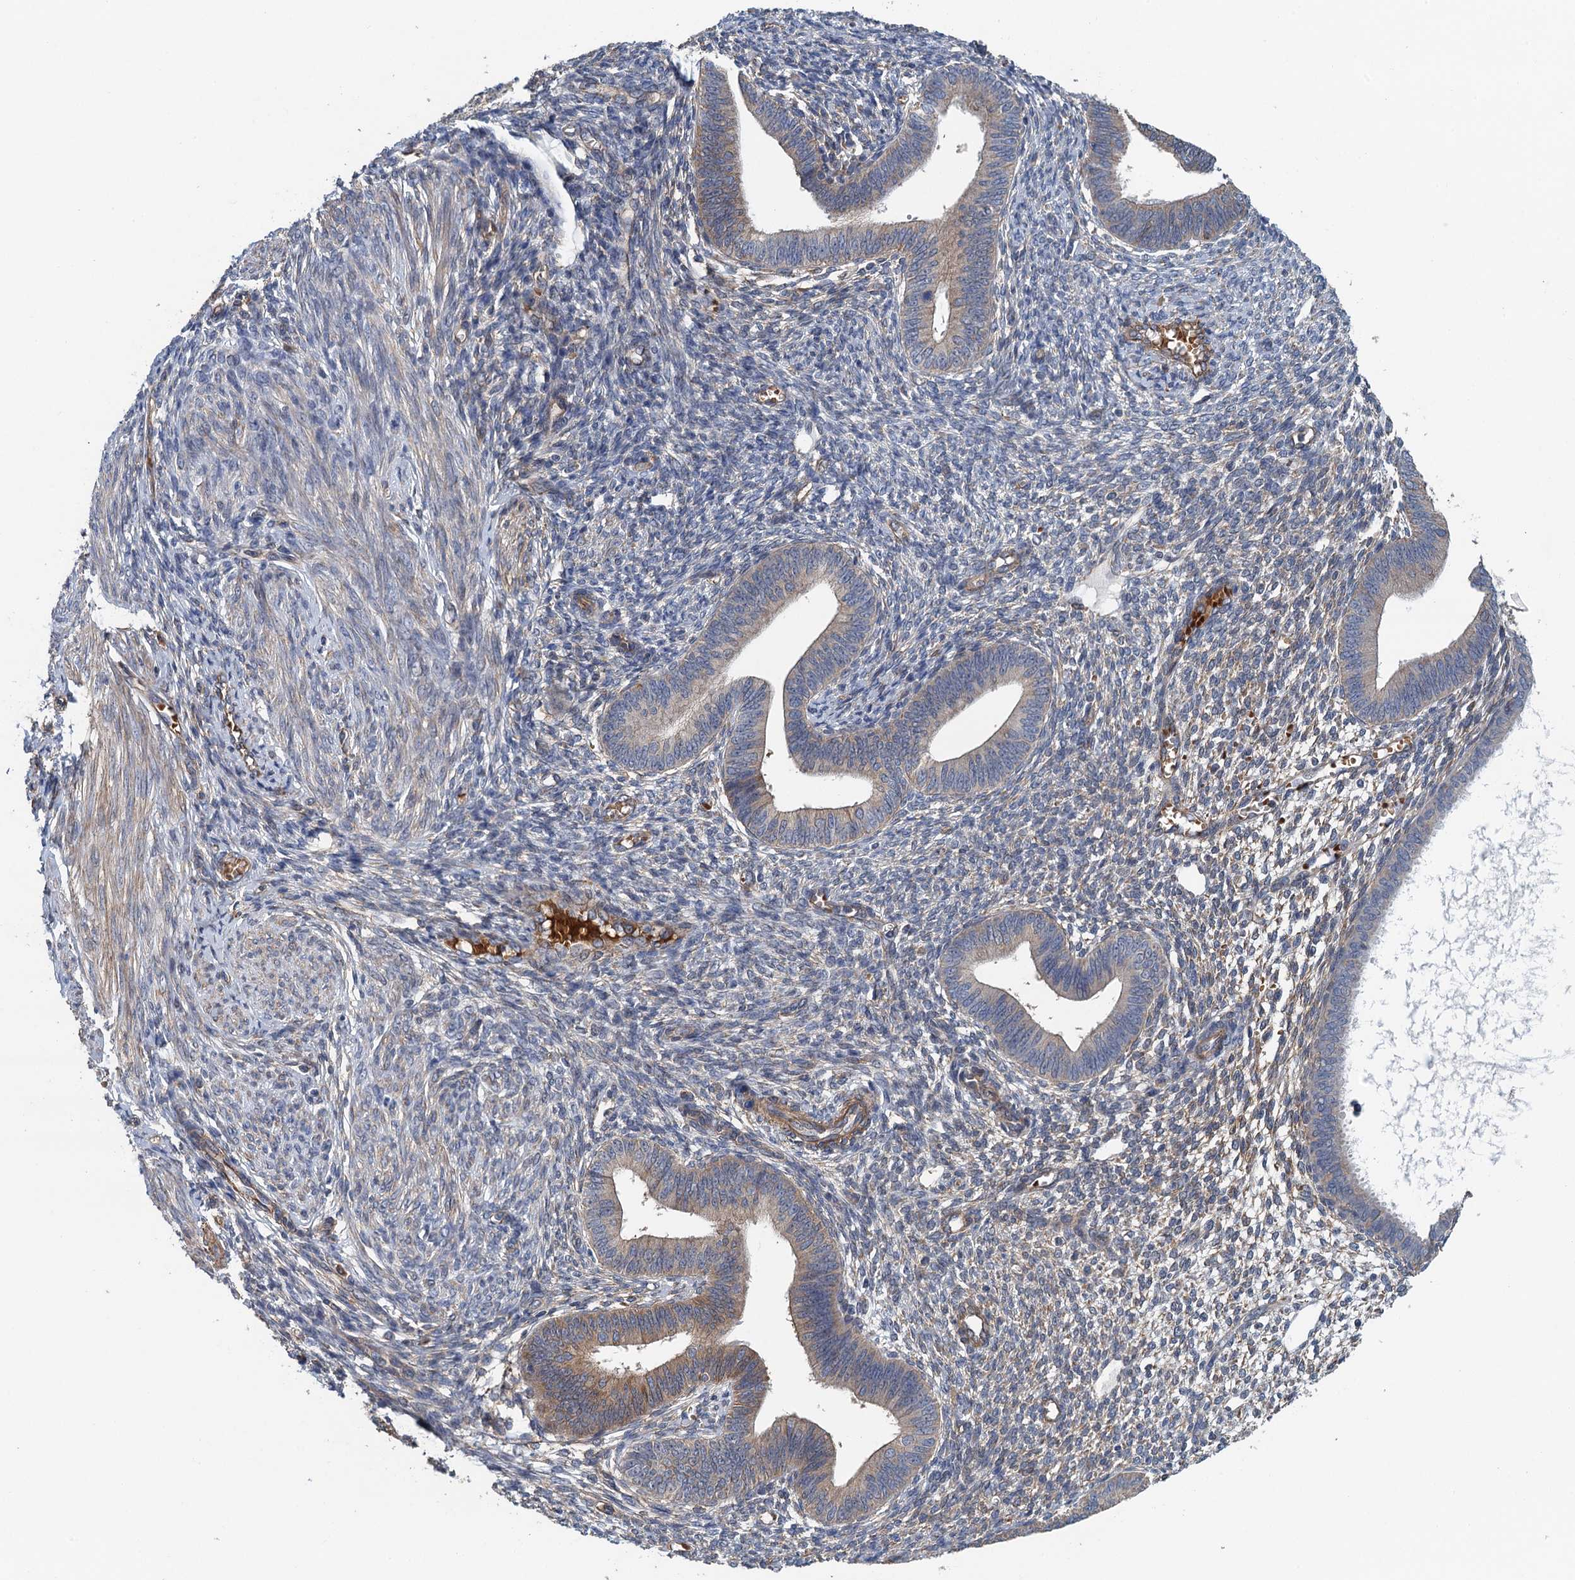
{"staining": {"intensity": "negative", "quantity": "none", "location": "none"}, "tissue": "endometrium", "cell_type": "Cells in endometrial stroma", "image_type": "normal", "snomed": [{"axis": "morphology", "description": "Normal tissue, NOS"}, {"axis": "topography", "description": "Endometrium"}], "caption": "This histopathology image is of unremarkable endometrium stained with immunohistochemistry (IHC) to label a protein in brown with the nuclei are counter-stained blue. There is no expression in cells in endometrial stroma.", "gene": "RSAD2", "patient": {"sex": "female", "age": 46}}